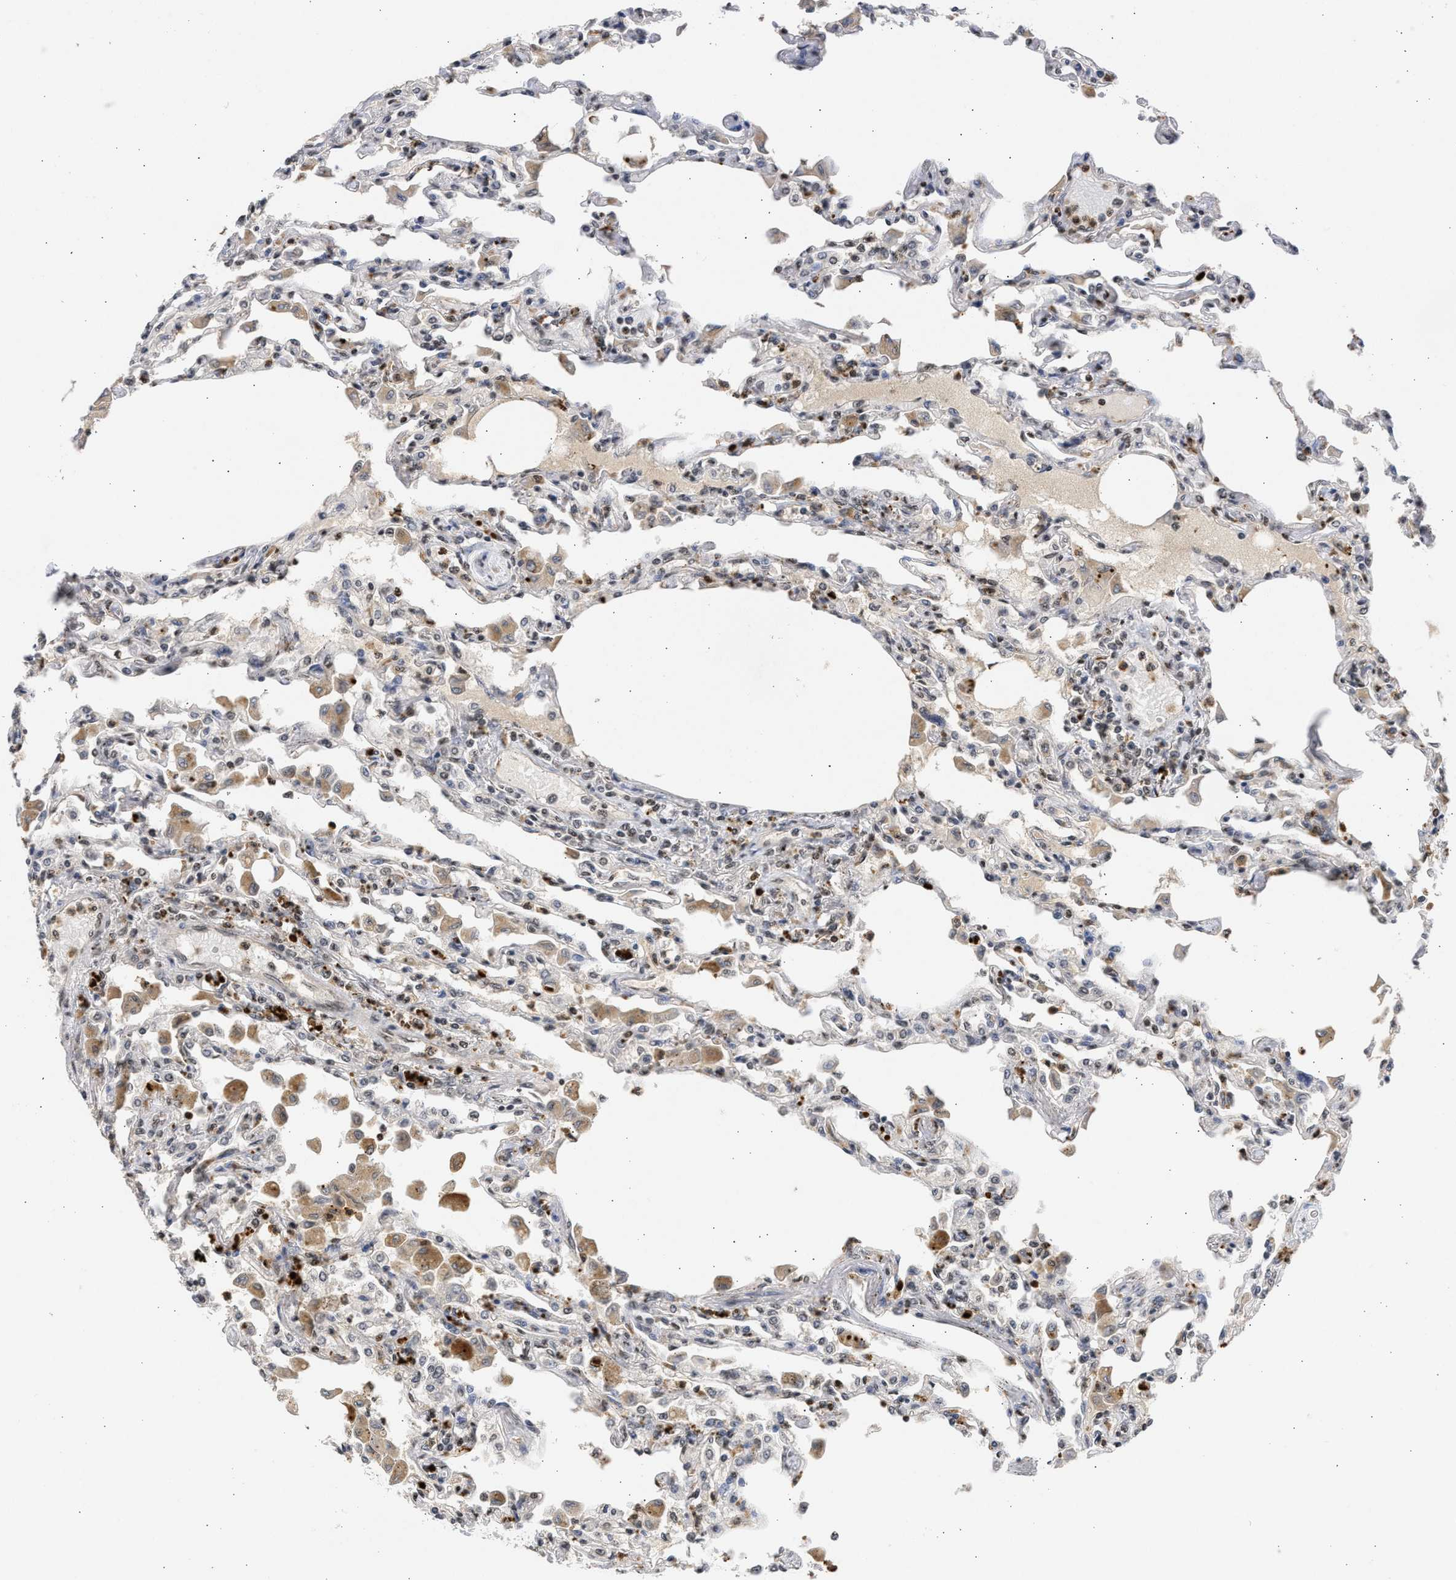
{"staining": {"intensity": "weak", "quantity": "25%-75%", "location": "cytoplasmic/membranous"}, "tissue": "lung", "cell_type": "Alveolar cells", "image_type": "normal", "snomed": [{"axis": "morphology", "description": "Normal tissue, NOS"}, {"axis": "topography", "description": "Bronchus"}, {"axis": "topography", "description": "Lung"}], "caption": "Brown immunohistochemical staining in unremarkable human lung reveals weak cytoplasmic/membranous expression in about 25%-75% of alveolar cells.", "gene": "ENSG00000142539", "patient": {"sex": "female", "age": 49}}